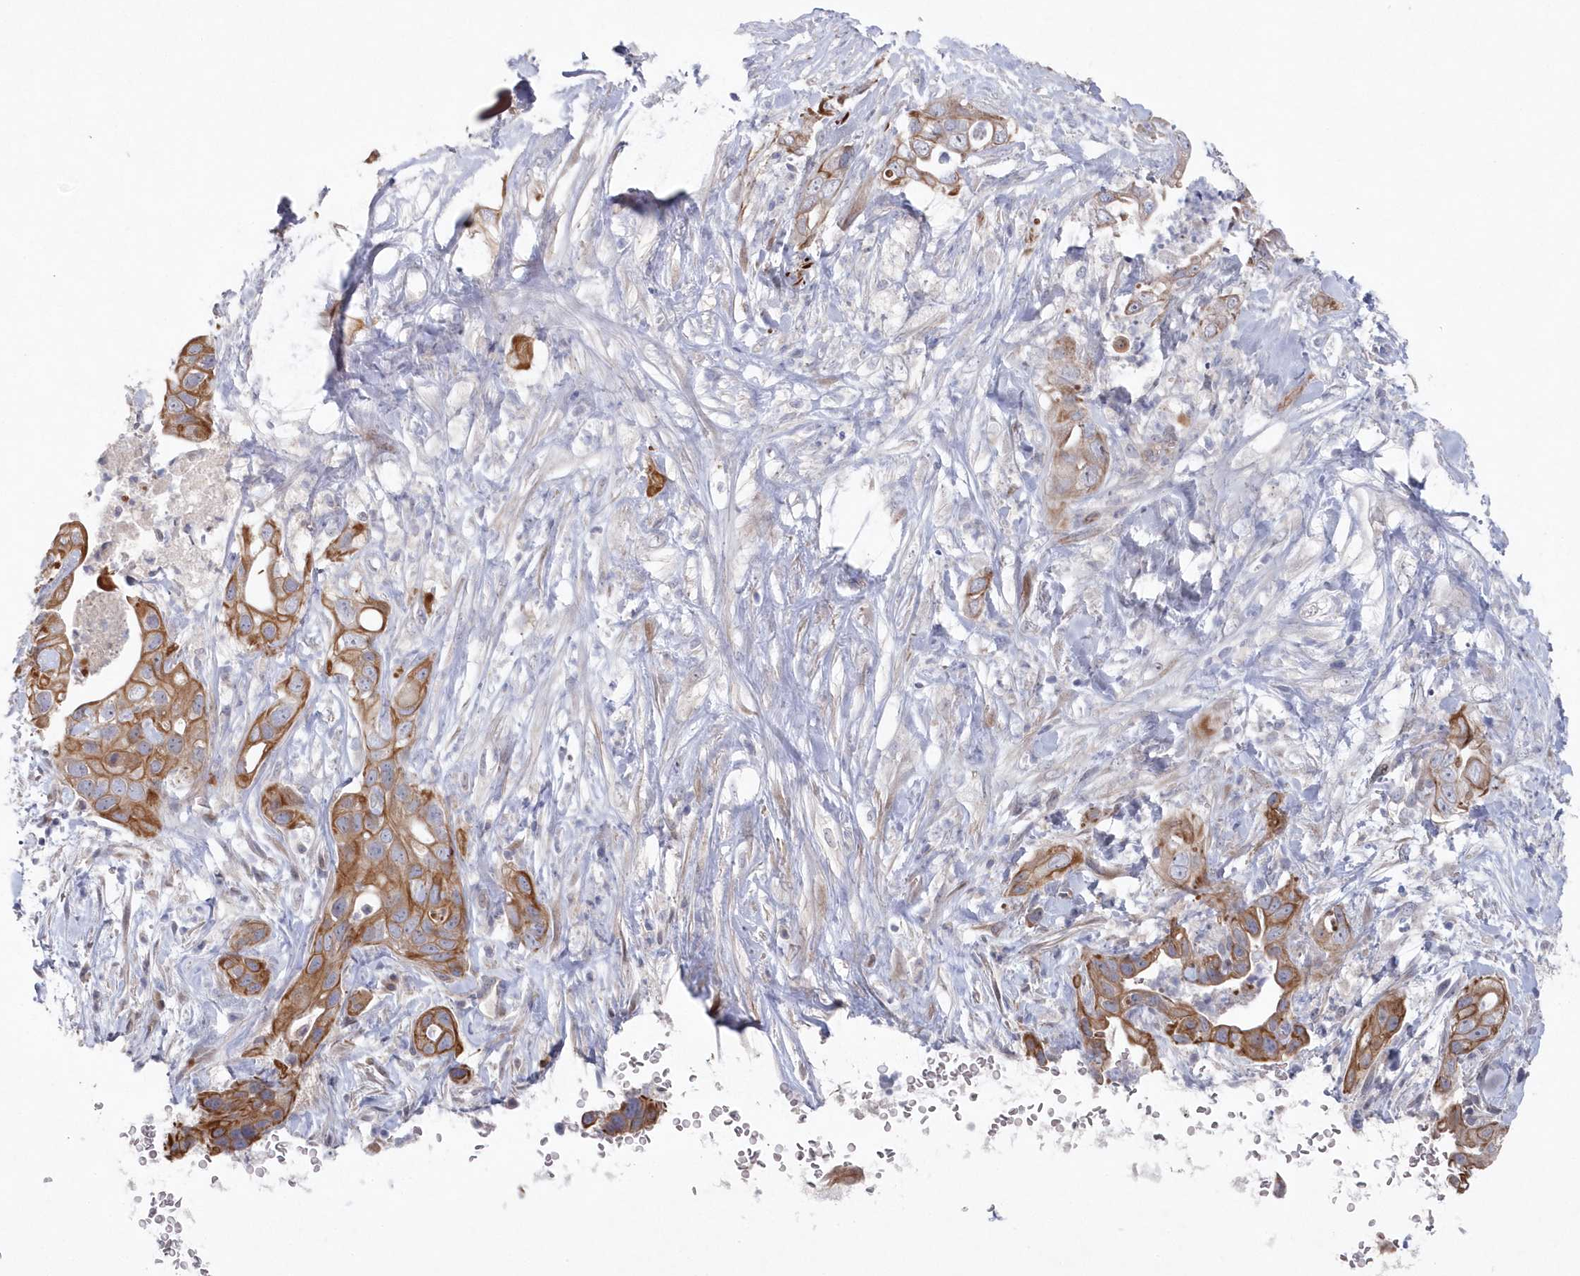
{"staining": {"intensity": "moderate", "quantity": ">75%", "location": "cytoplasmic/membranous"}, "tissue": "pancreatic cancer", "cell_type": "Tumor cells", "image_type": "cancer", "snomed": [{"axis": "morphology", "description": "Adenocarcinoma, NOS"}, {"axis": "topography", "description": "Pancreas"}], "caption": "A high-resolution photomicrograph shows immunohistochemistry (IHC) staining of pancreatic adenocarcinoma, which shows moderate cytoplasmic/membranous staining in about >75% of tumor cells.", "gene": "KIAA1586", "patient": {"sex": "female", "age": 78}}